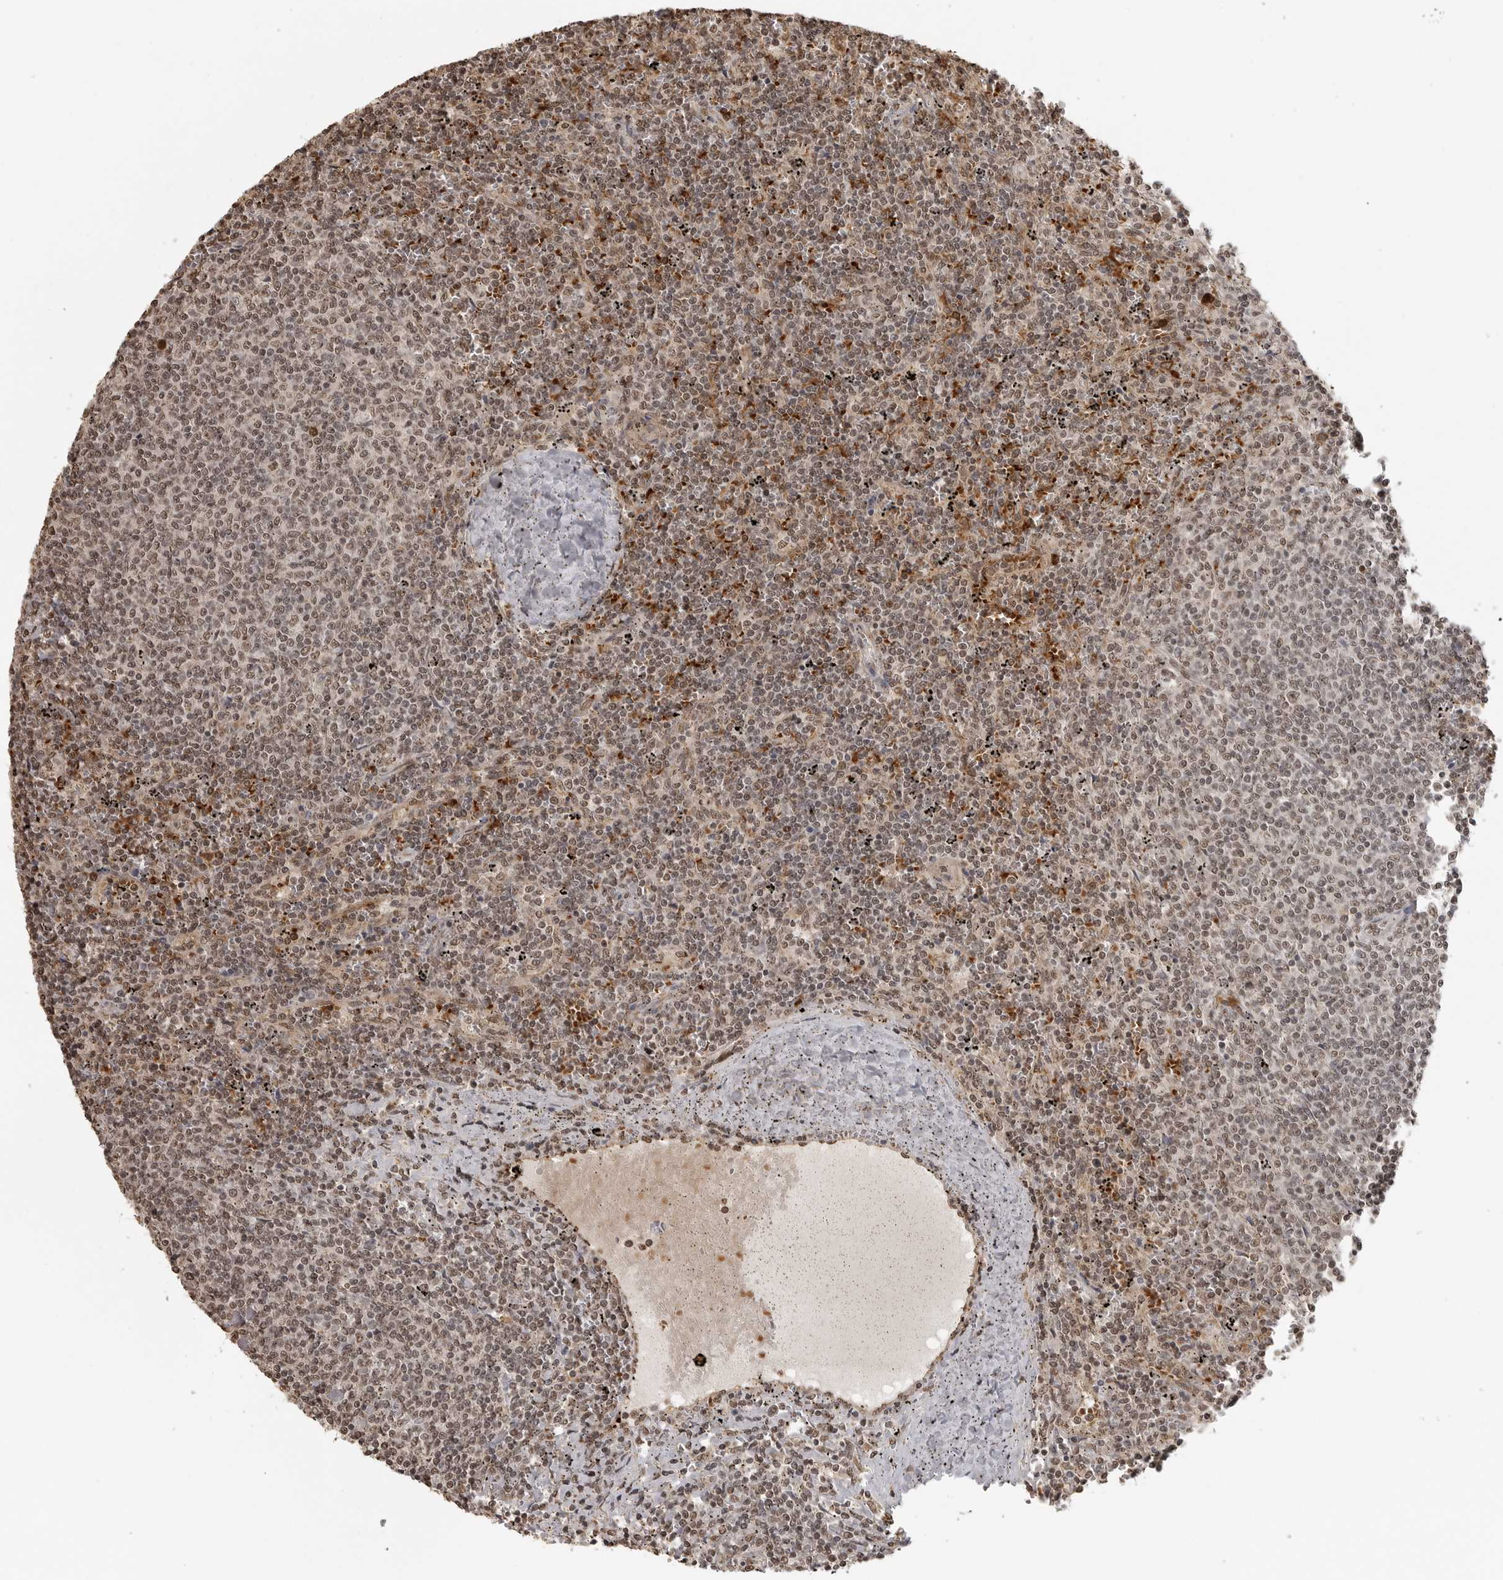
{"staining": {"intensity": "weak", "quantity": ">75%", "location": "nuclear"}, "tissue": "lymphoma", "cell_type": "Tumor cells", "image_type": "cancer", "snomed": [{"axis": "morphology", "description": "Malignant lymphoma, non-Hodgkin's type, Low grade"}, {"axis": "topography", "description": "Spleen"}], "caption": "IHC photomicrograph of low-grade malignant lymphoma, non-Hodgkin's type stained for a protein (brown), which shows low levels of weak nuclear expression in approximately >75% of tumor cells.", "gene": "CLOCK", "patient": {"sex": "female", "age": 50}}